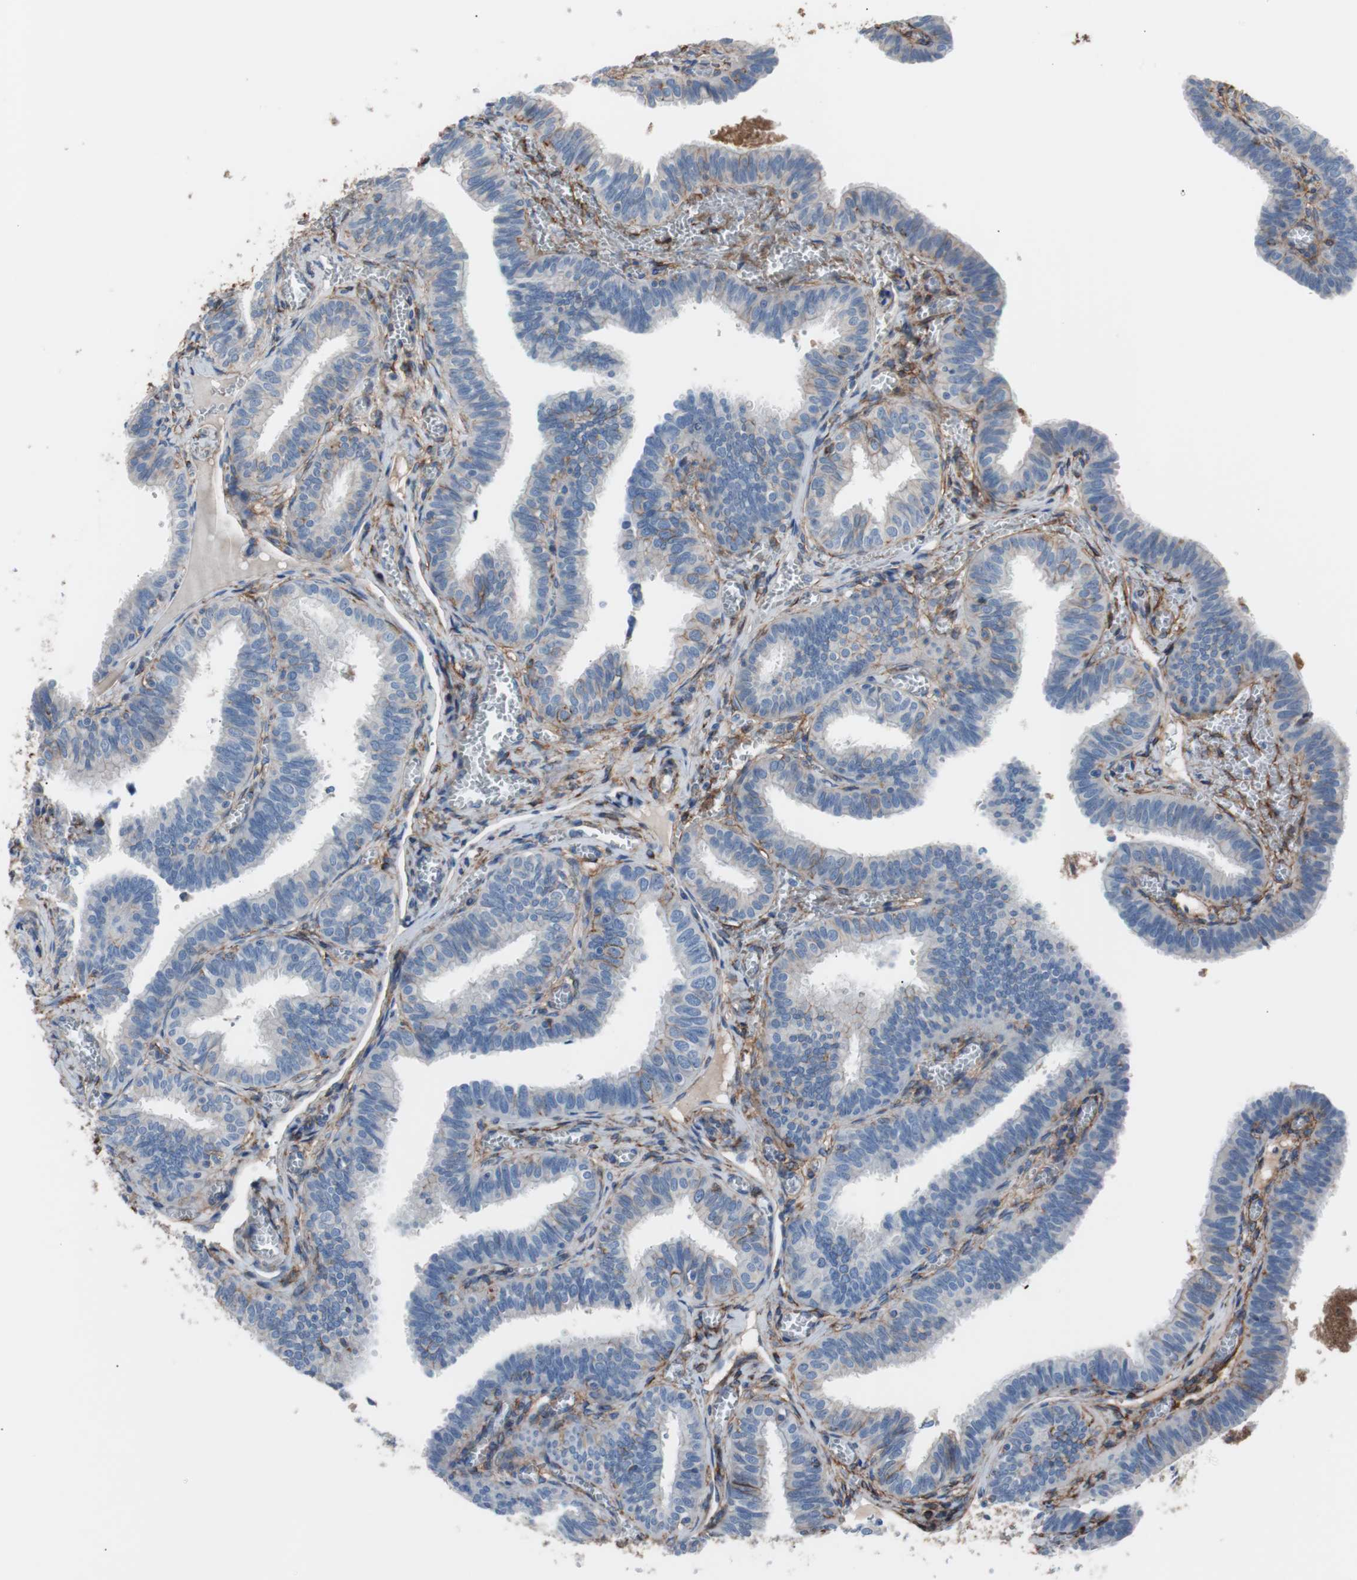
{"staining": {"intensity": "negative", "quantity": "none", "location": "none"}, "tissue": "fallopian tube", "cell_type": "Glandular cells", "image_type": "normal", "snomed": [{"axis": "morphology", "description": "Normal tissue, NOS"}, {"axis": "topography", "description": "Fallopian tube"}], "caption": "This is a photomicrograph of immunohistochemistry staining of benign fallopian tube, which shows no staining in glandular cells. Nuclei are stained in blue.", "gene": "CD81", "patient": {"sex": "female", "age": 46}}